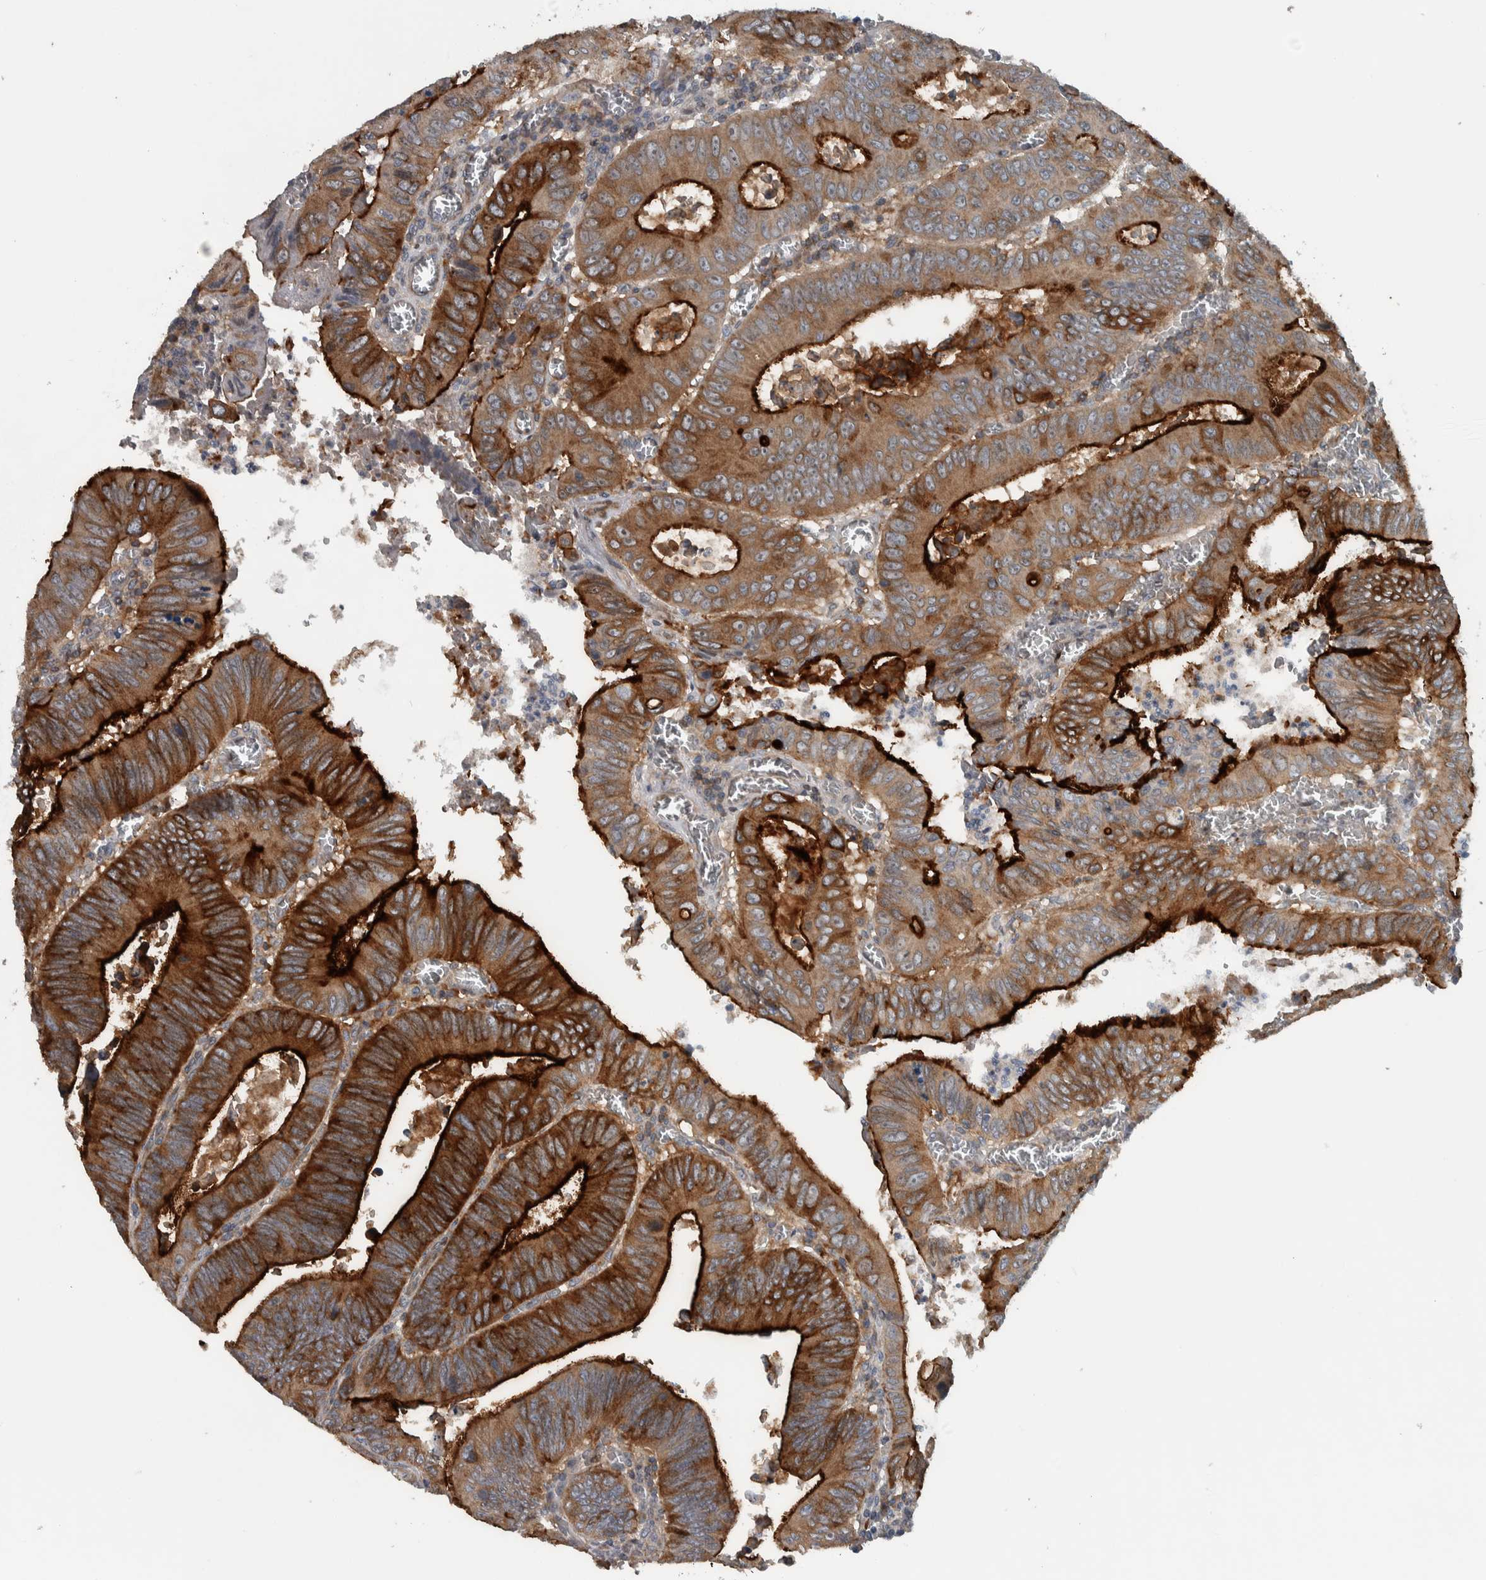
{"staining": {"intensity": "strong", "quantity": ">75%", "location": "cytoplasmic/membranous"}, "tissue": "colorectal cancer", "cell_type": "Tumor cells", "image_type": "cancer", "snomed": [{"axis": "morphology", "description": "Inflammation, NOS"}, {"axis": "morphology", "description": "Adenocarcinoma, NOS"}, {"axis": "topography", "description": "Colon"}], "caption": "IHC staining of colorectal cancer (adenocarcinoma), which displays high levels of strong cytoplasmic/membranous expression in approximately >75% of tumor cells indicating strong cytoplasmic/membranous protein expression. The staining was performed using DAB (brown) for protein detection and nuclei were counterstained in hematoxylin (blue).", "gene": "BAIAP2L1", "patient": {"sex": "male", "age": 72}}